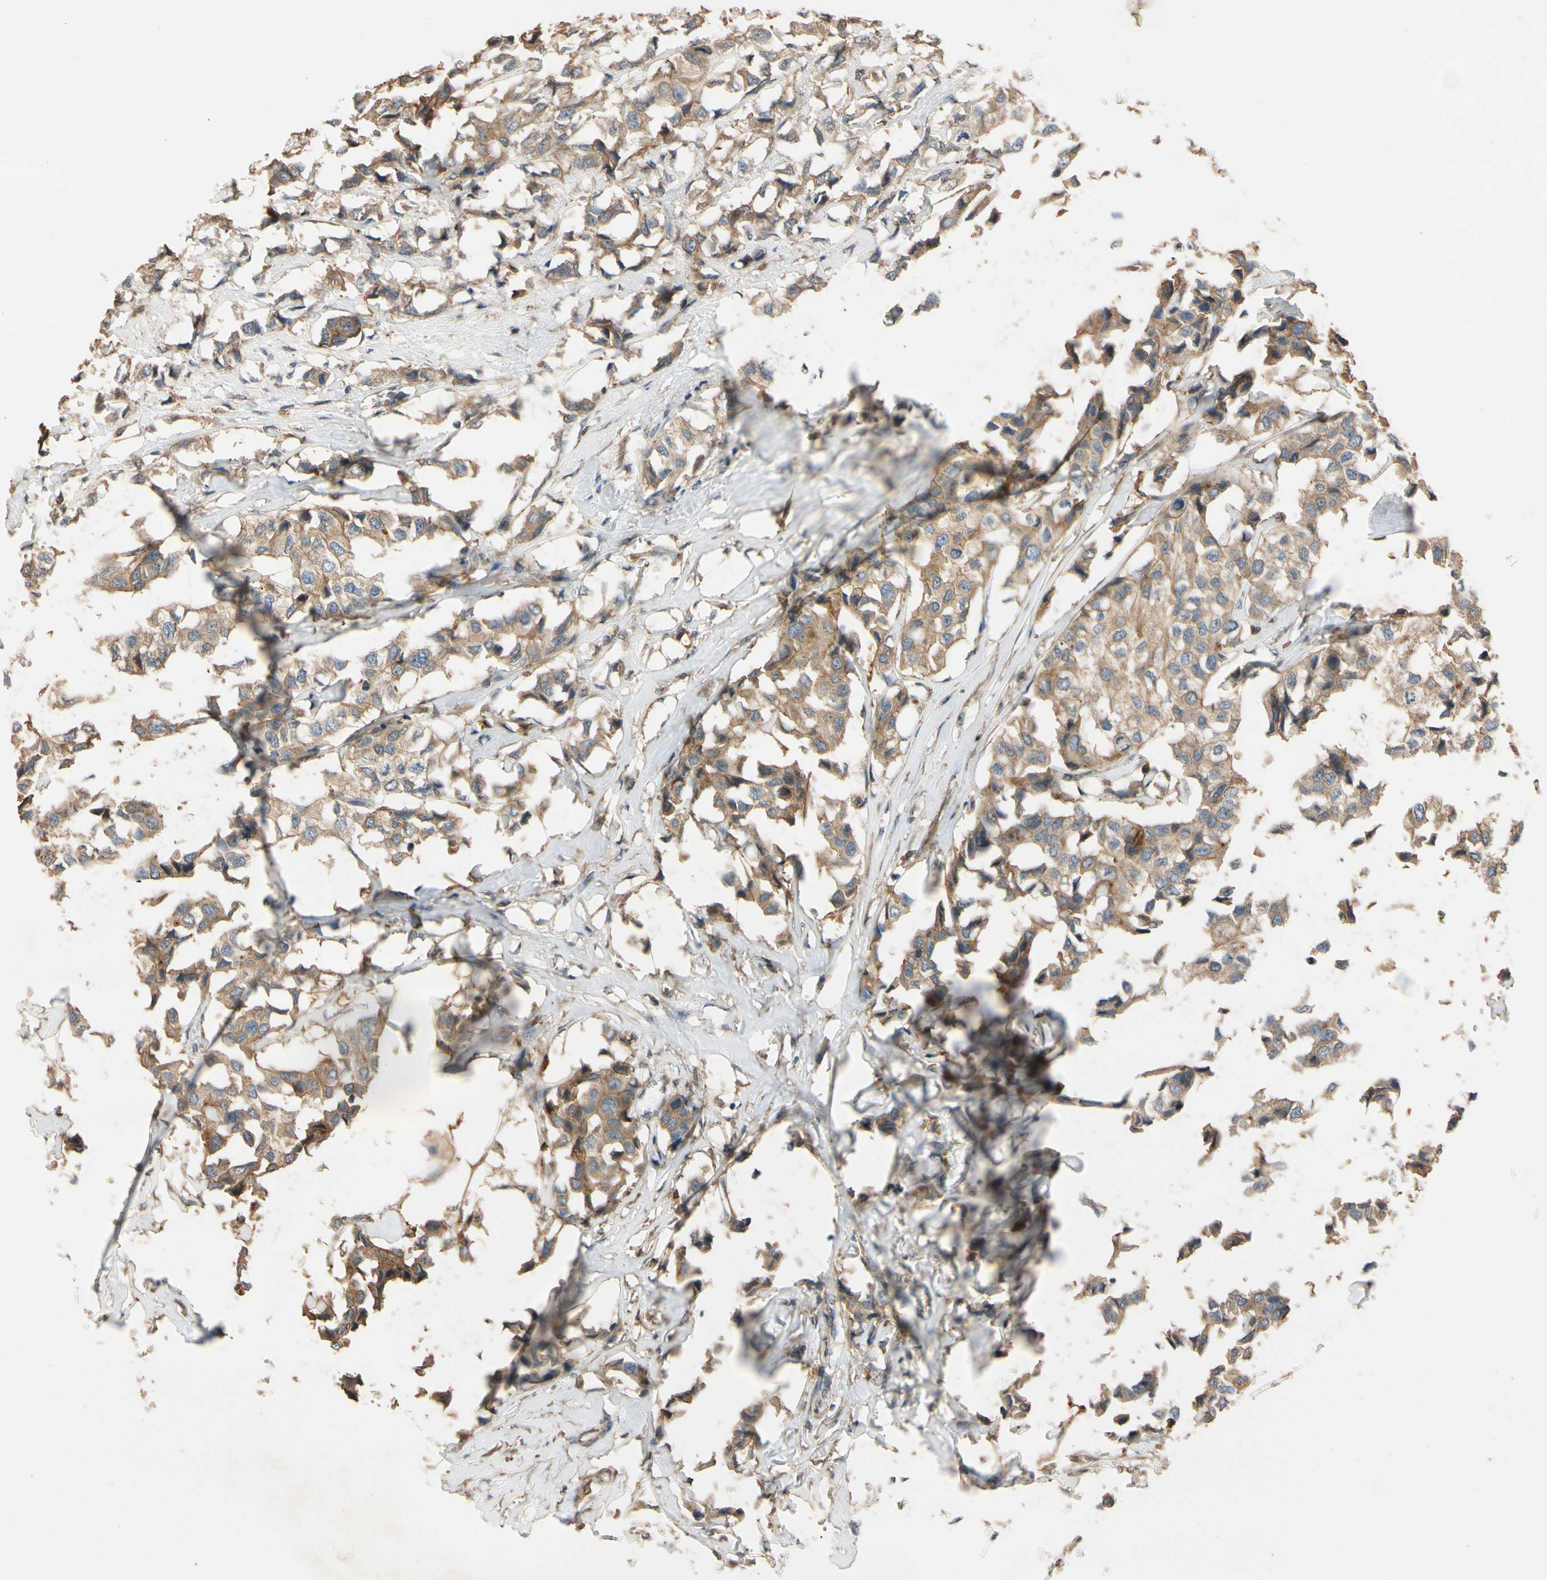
{"staining": {"intensity": "moderate", "quantity": ">75%", "location": "cytoplasmic/membranous"}, "tissue": "breast cancer", "cell_type": "Tumor cells", "image_type": "cancer", "snomed": [{"axis": "morphology", "description": "Duct carcinoma"}, {"axis": "topography", "description": "Breast"}], "caption": "This micrograph reveals breast intraductal carcinoma stained with immunohistochemistry (IHC) to label a protein in brown. The cytoplasmic/membranous of tumor cells show moderate positivity for the protein. Nuclei are counter-stained blue.", "gene": "MGRN1", "patient": {"sex": "female", "age": 80}}